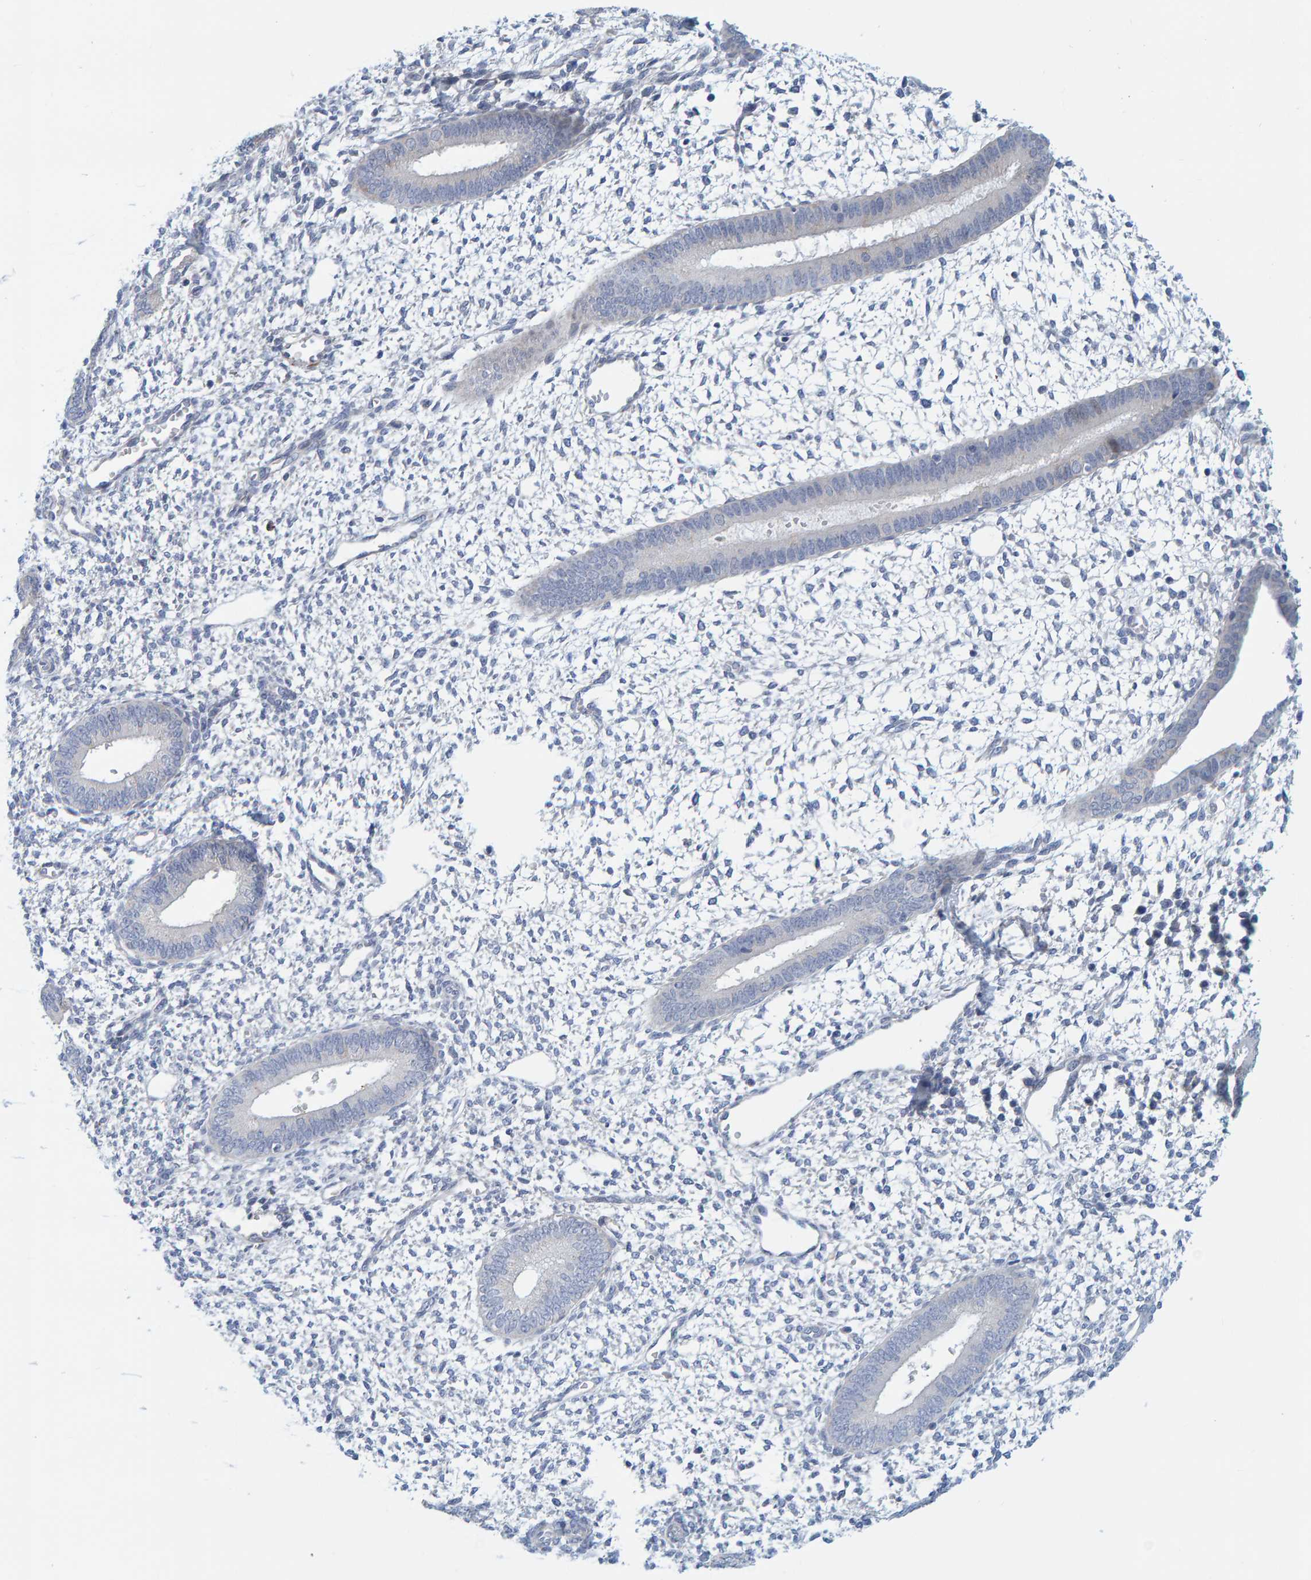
{"staining": {"intensity": "negative", "quantity": "none", "location": "none"}, "tissue": "endometrium", "cell_type": "Cells in endometrial stroma", "image_type": "normal", "snomed": [{"axis": "morphology", "description": "Normal tissue, NOS"}, {"axis": "topography", "description": "Endometrium"}], "caption": "DAB (3,3'-diaminobenzidine) immunohistochemical staining of benign endometrium demonstrates no significant staining in cells in endometrial stroma.", "gene": "ZC3H3", "patient": {"sex": "female", "age": 46}}